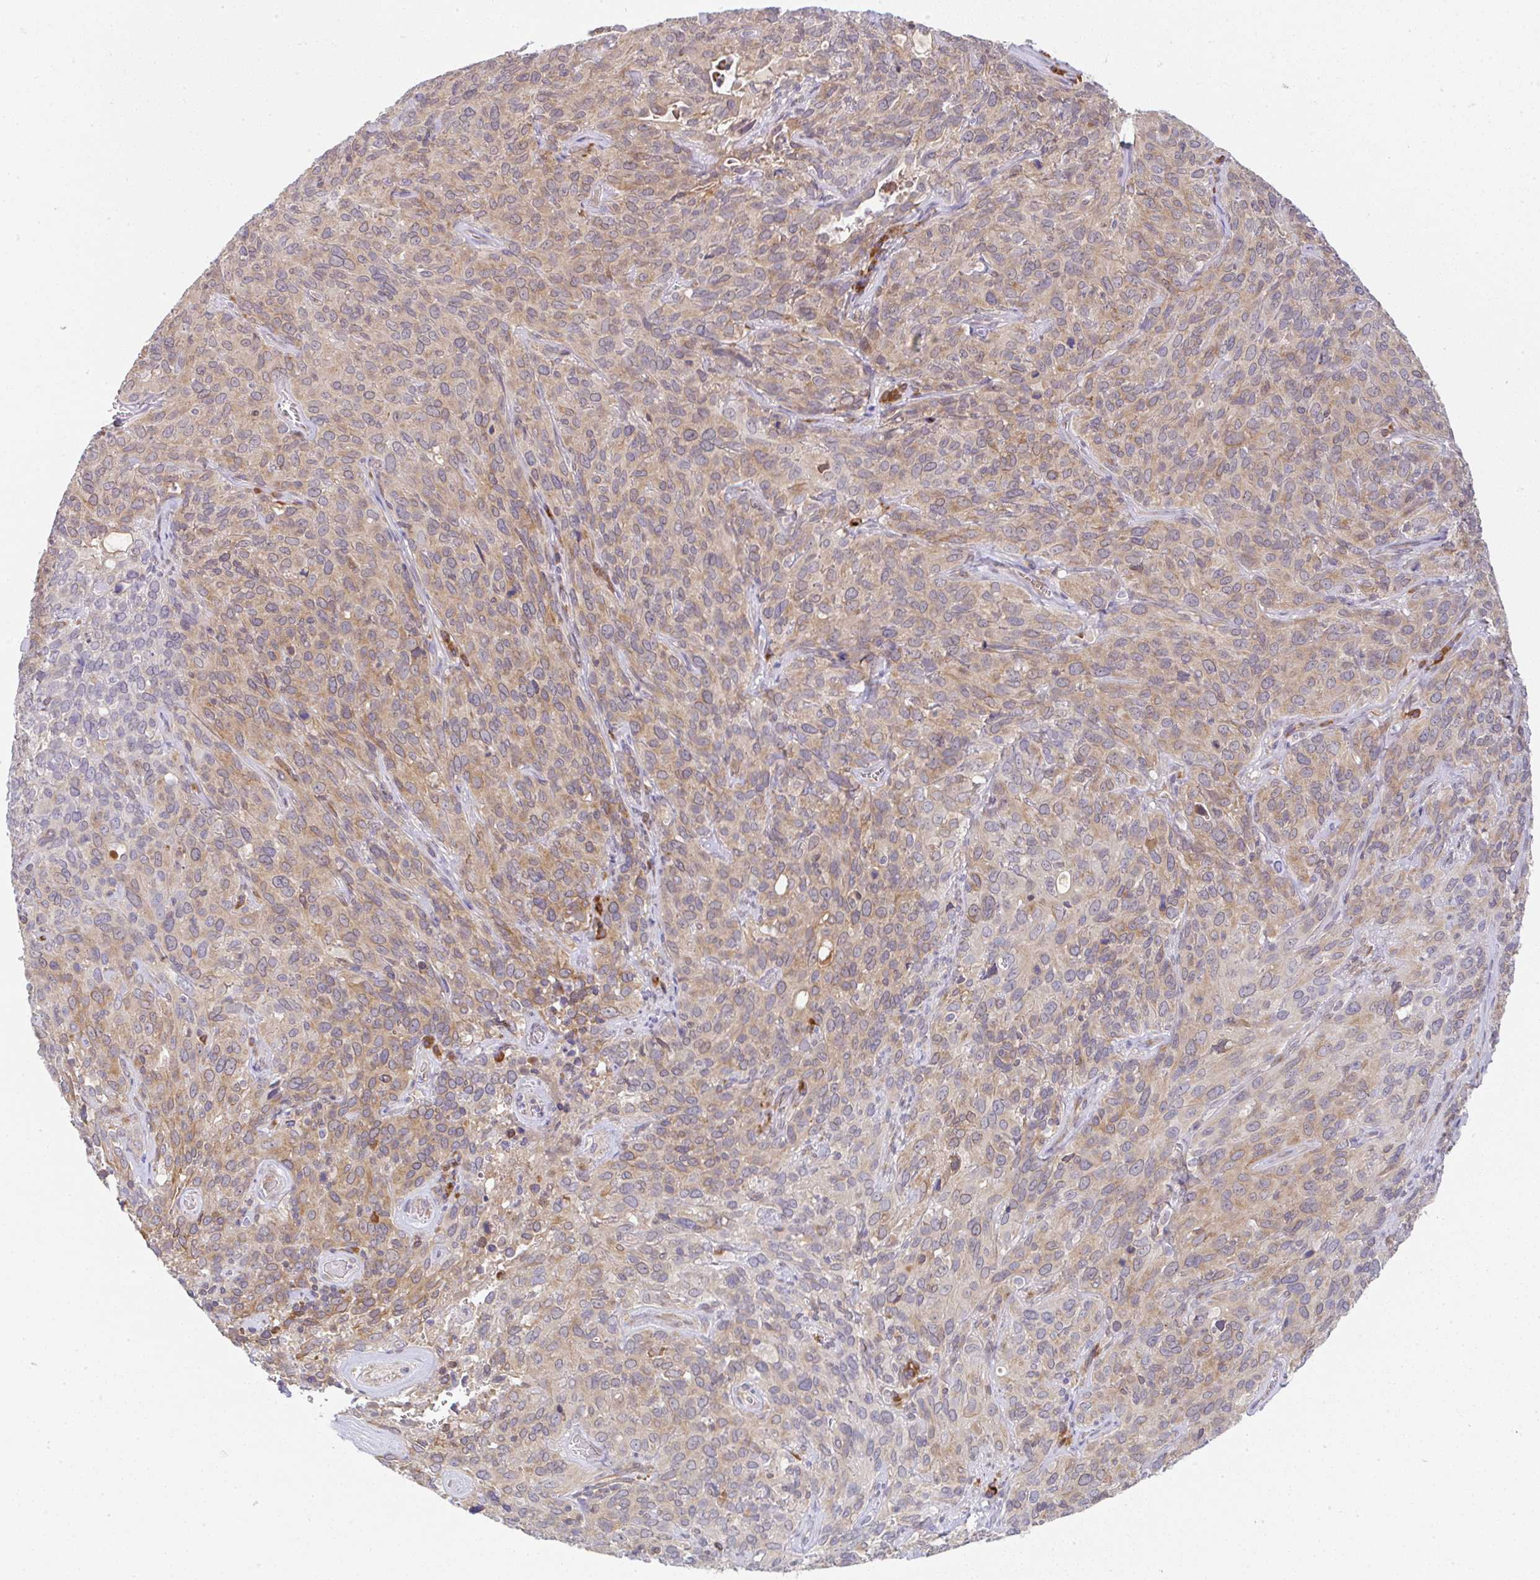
{"staining": {"intensity": "moderate", "quantity": ">75%", "location": "cytoplasmic/membranous"}, "tissue": "cervical cancer", "cell_type": "Tumor cells", "image_type": "cancer", "snomed": [{"axis": "morphology", "description": "Squamous cell carcinoma, NOS"}, {"axis": "topography", "description": "Cervix"}], "caption": "Immunohistochemistry image of neoplastic tissue: human cervical cancer stained using IHC demonstrates medium levels of moderate protein expression localized specifically in the cytoplasmic/membranous of tumor cells, appearing as a cytoplasmic/membranous brown color.", "gene": "DERL2", "patient": {"sex": "female", "age": 51}}